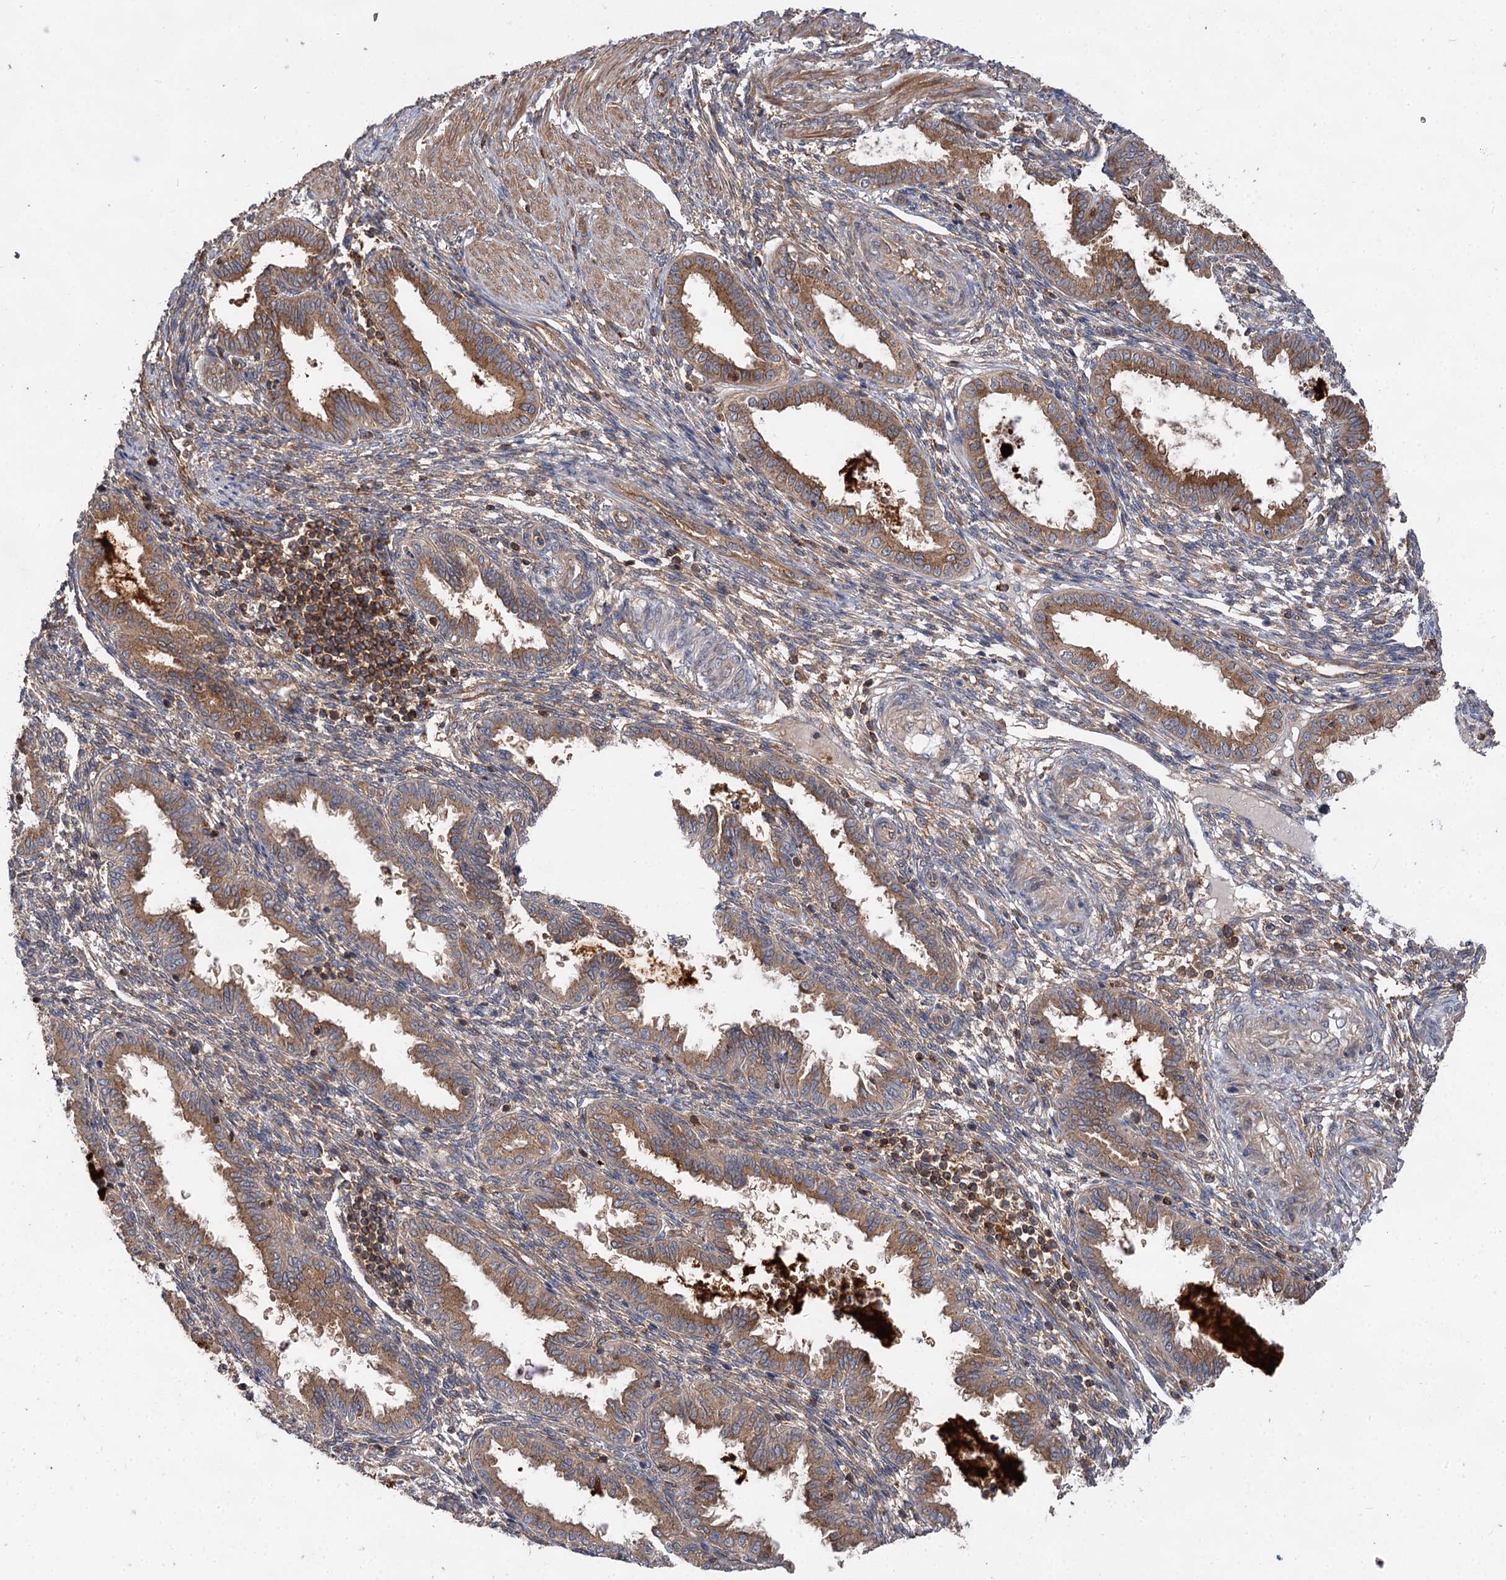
{"staining": {"intensity": "weak", "quantity": "25%-75%", "location": "cytoplasmic/membranous"}, "tissue": "endometrium", "cell_type": "Cells in endometrial stroma", "image_type": "normal", "snomed": [{"axis": "morphology", "description": "Normal tissue, NOS"}, {"axis": "topography", "description": "Endometrium"}], "caption": "Immunohistochemistry (DAB) staining of normal human endometrium exhibits weak cytoplasmic/membranous protein staining in about 25%-75% of cells in endometrial stroma.", "gene": "PACS1", "patient": {"sex": "female", "age": 33}}